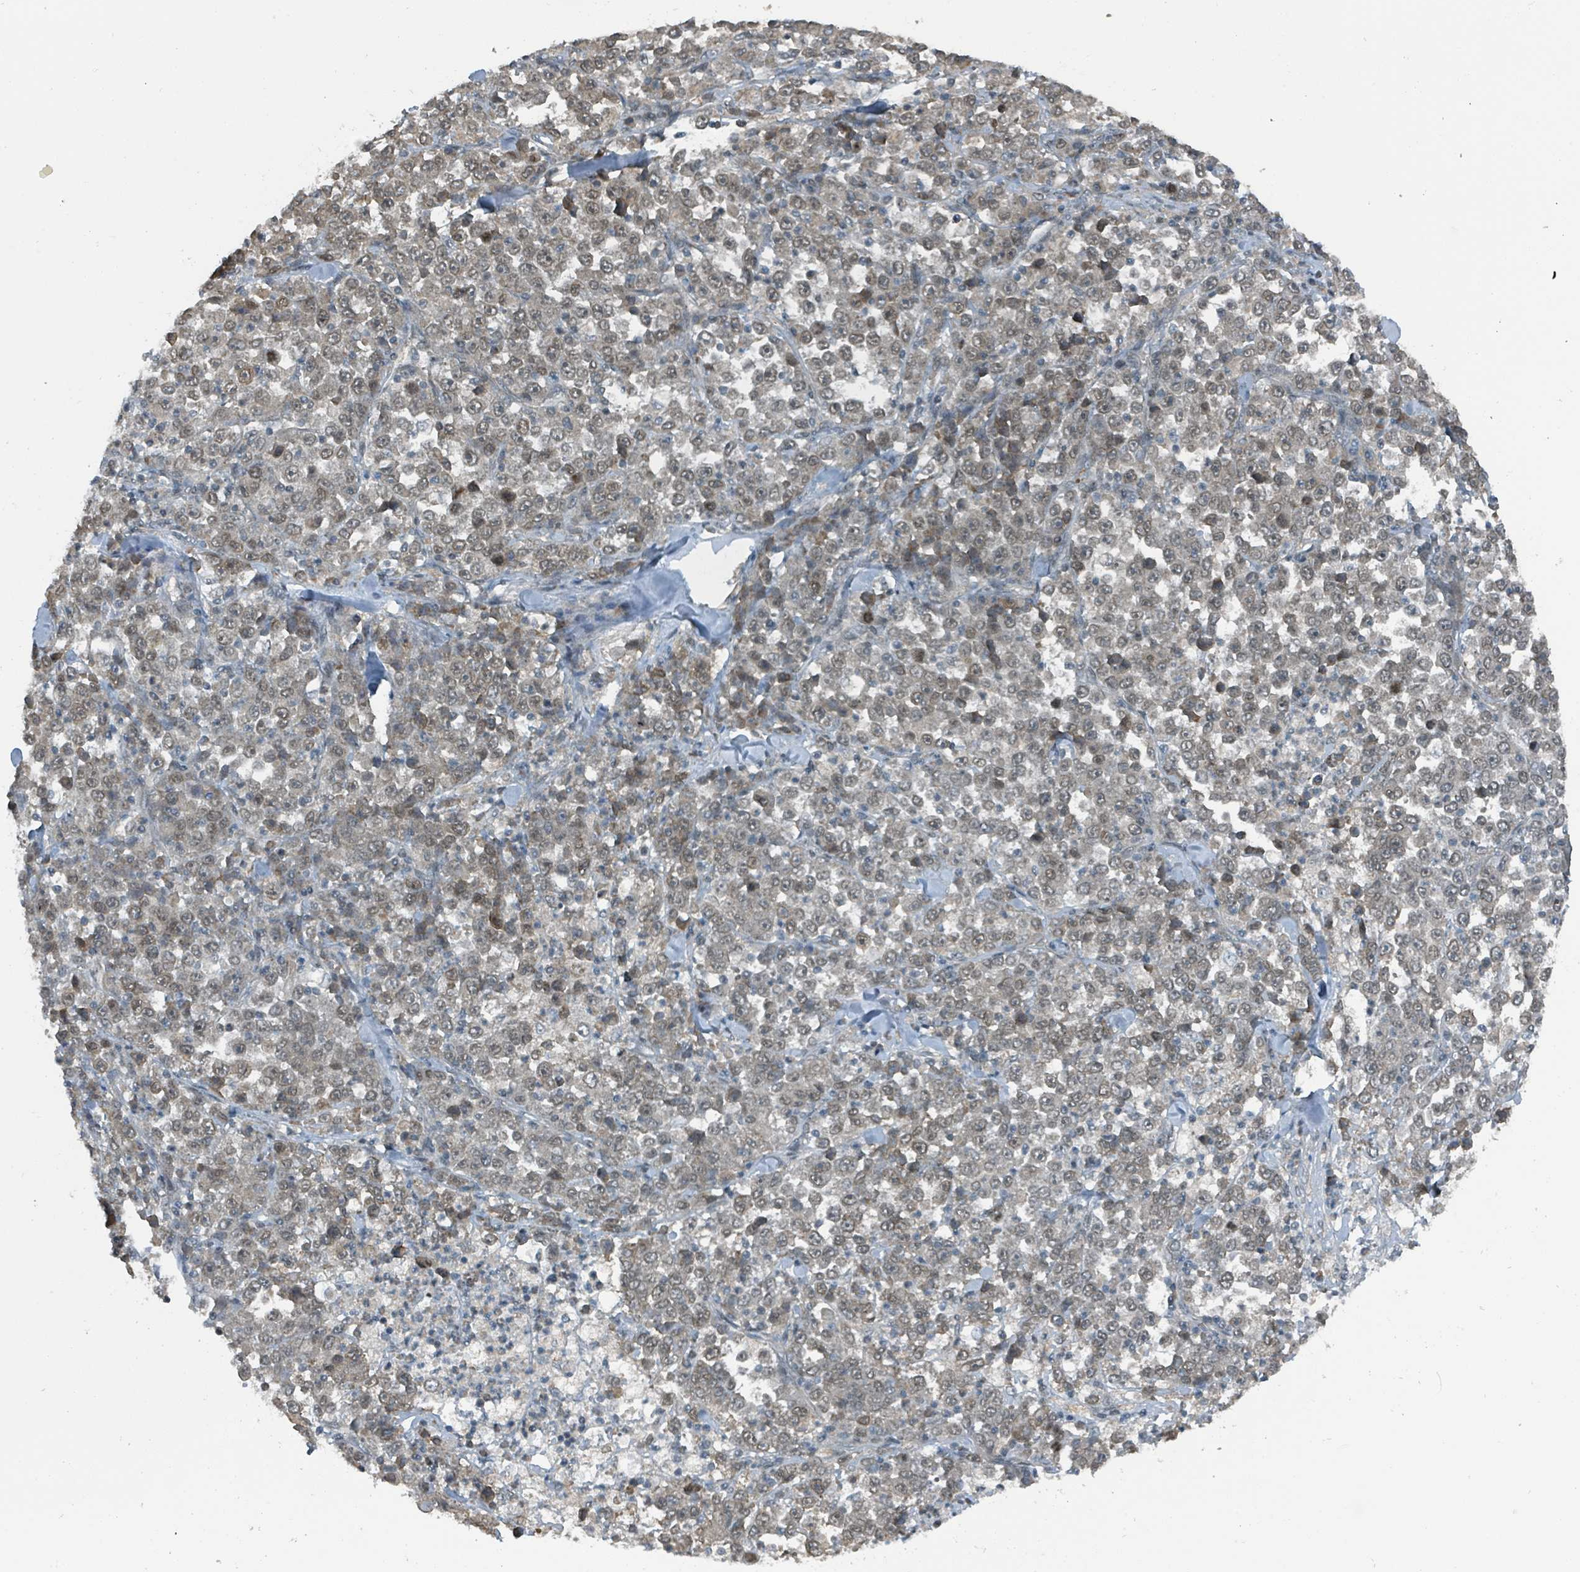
{"staining": {"intensity": "weak", "quantity": "25%-75%", "location": "nuclear"}, "tissue": "stomach cancer", "cell_type": "Tumor cells", "image_type": "cancer", "snomed": [{"axis": "morphology", "description": "Normal tissue, NOS"}, {"axis": "morphology", "description": "Adenocarcinoma, NOS"}, {"axis": "topography", "description": "Stomach, upper"}, {"axis": "topography", "description": "Stomach"}], "caption": "Immunohistochemical staining of human stomach cancer (adenocarcinoma) displays low levels of weak nuclear protein positivity in approximately 25%-75% of tumor cells. (Stains: DAB in brown, nuclei in blue, Microscopy: brightfield microscopy at high magnification).", "gene": "PHIP", "patient": {"sex": "male", "age": 59}}